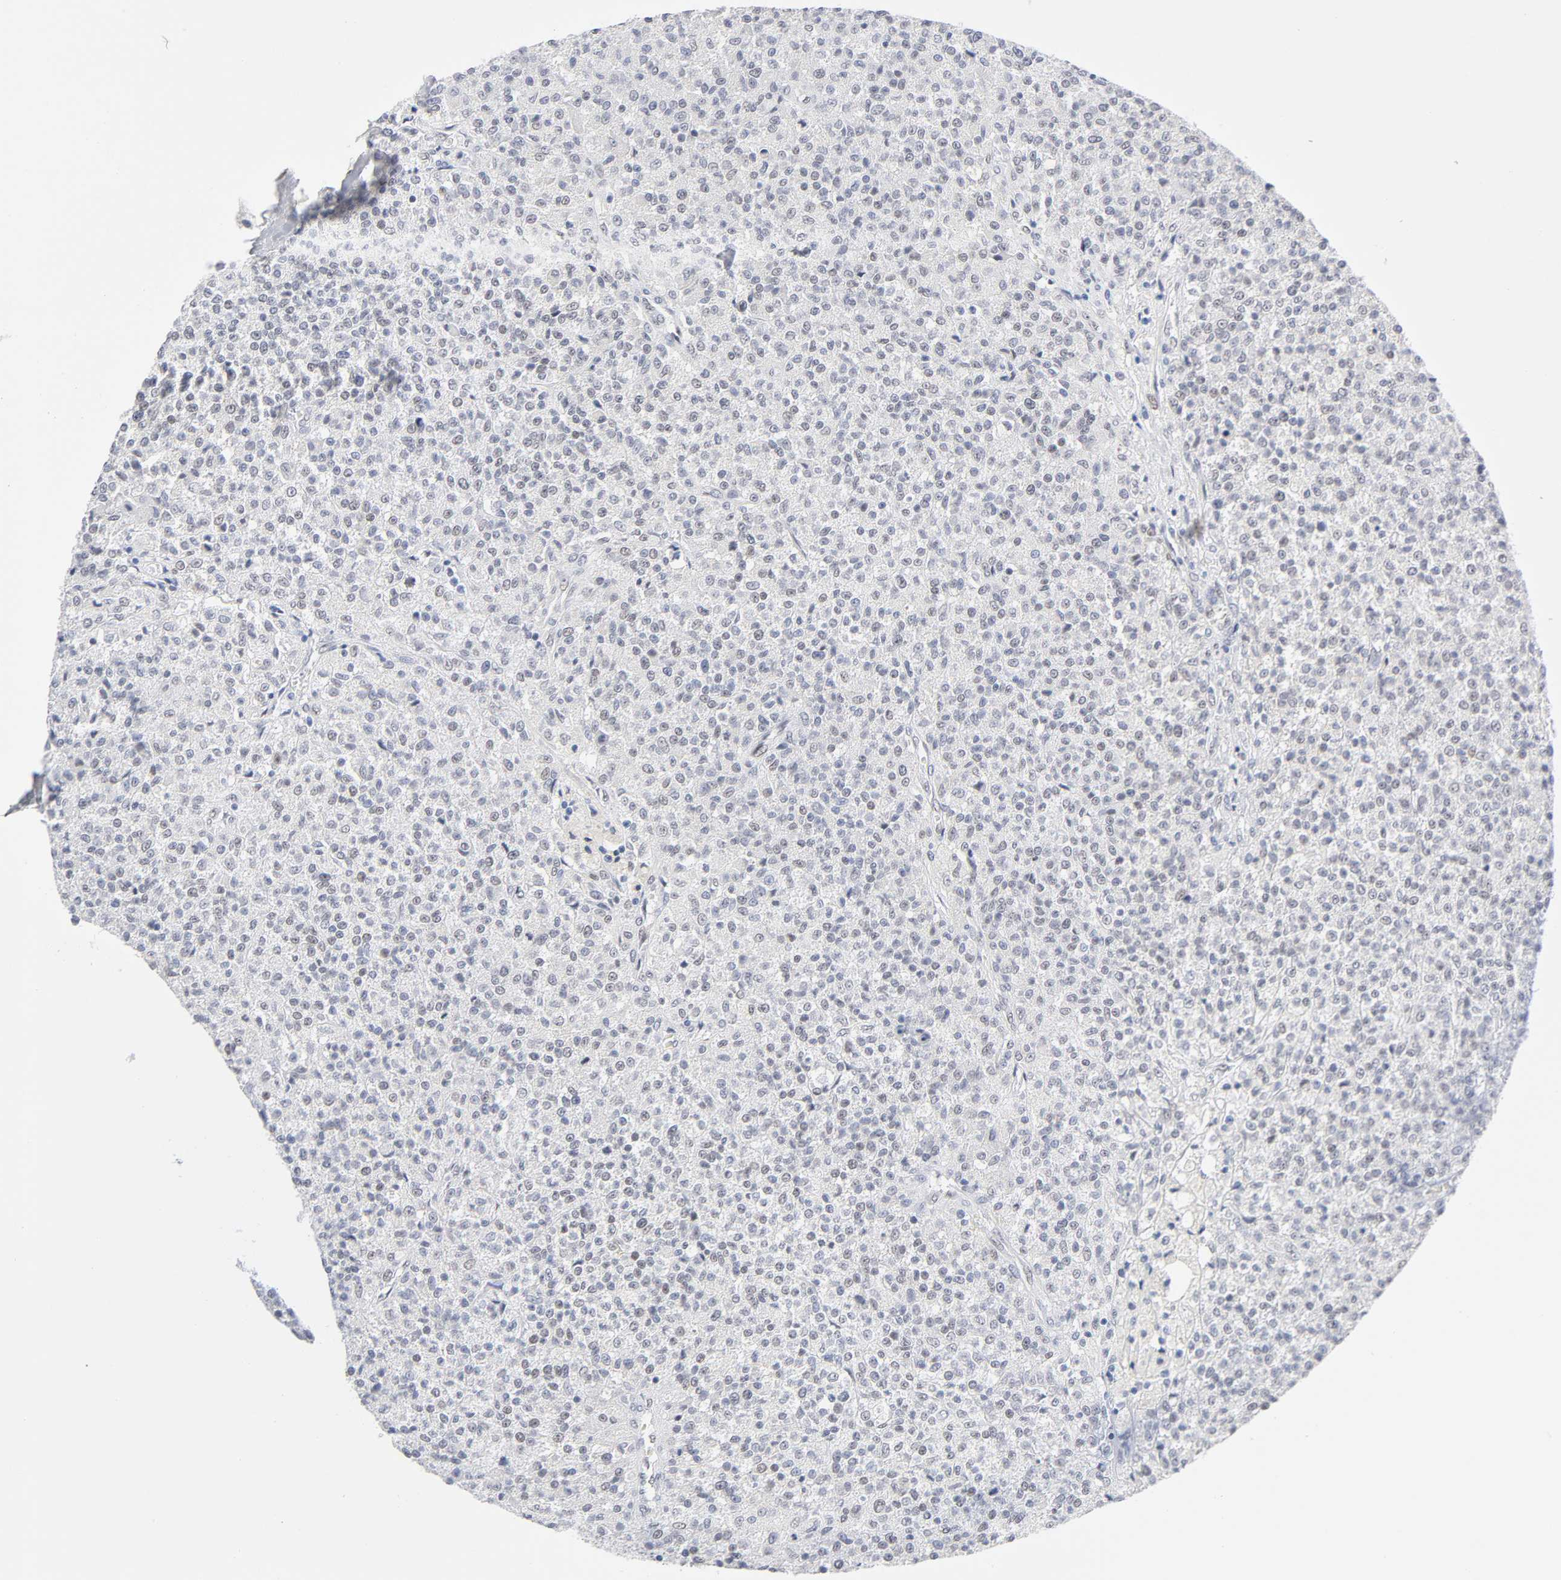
{"staining": {"intensity": "negative", "quantity": "none", "location": "none"}, "tissue": "testis cancer", "cell_type": "Tumor cells", "image_type": "cancer", "snomed": [{"axis": "morphology", "description": "Seminoma, NOS"}, {"axis": "topography", "description": "Testis"}], "caption": "Tumor cells show no significant staining in seminoma (testis).", "gene": "NFIC", "patient": {"sex": "male", "age": 59}}